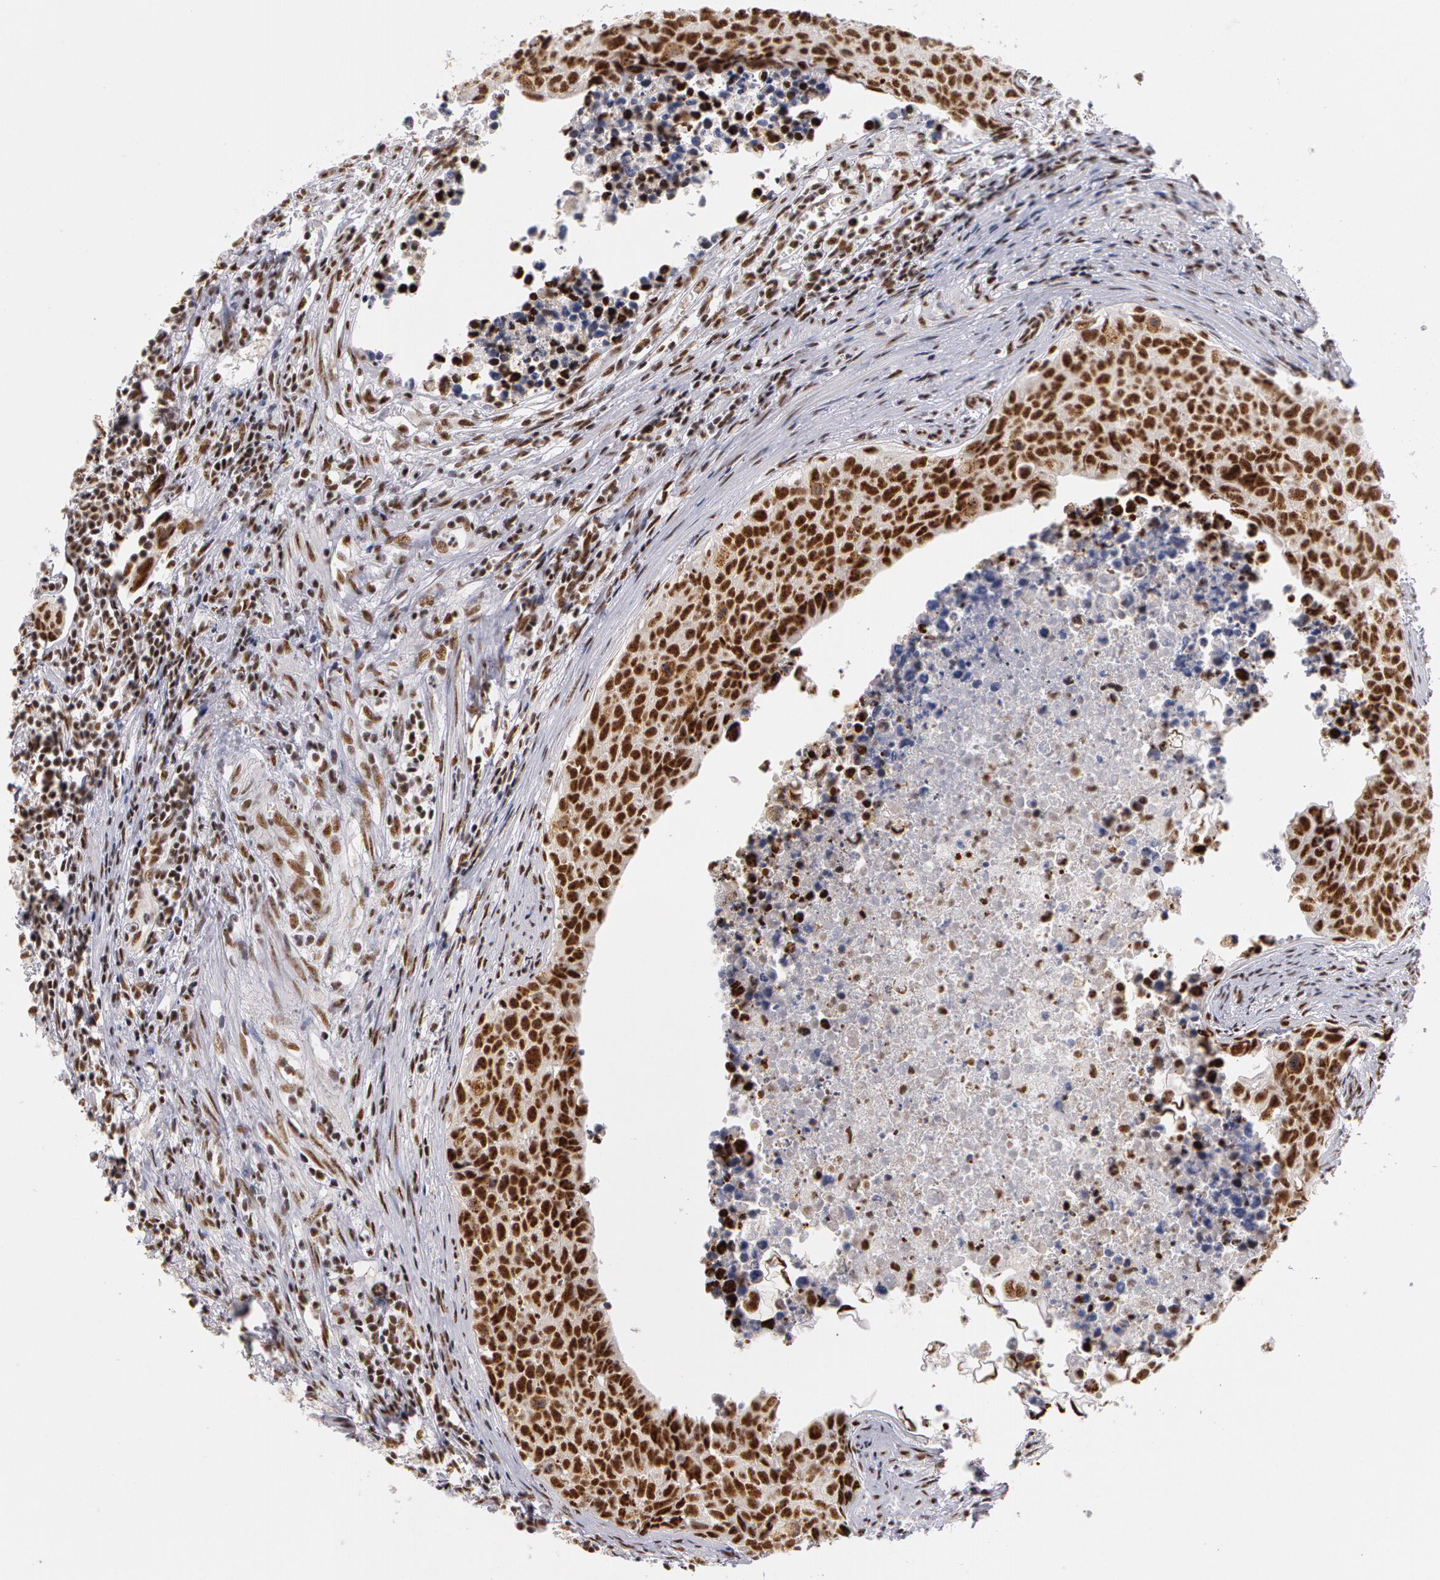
{"staining": {"intensity": "strong", "quantity": ">75%", "location": "nuclear"}, "tissue": "urothelial cancer", "cell_type": "Tumor cells", "image_type": "cancer", "snomed": [{"axis": "morphology", "description": "Urothelial carcinoma, High grade"}, {"axis": "topography", "description": "Urinary bladder"}], "caption": "Immunohistochemistry (IHC) (DAB (3,3'-diaminobenzidine)) staining of urothelial carcinoma (high-grade) exhibits strong nuclear protein staining in about >75% of tumor cells. The staining was performed using DAB (3,3'-diaminobenzidine), with brown indicating positive protein expression. Nuclei are stained blue with hematoxylin.", "gene": "PNN", "patient": {"sex": "male", "age": 81}}